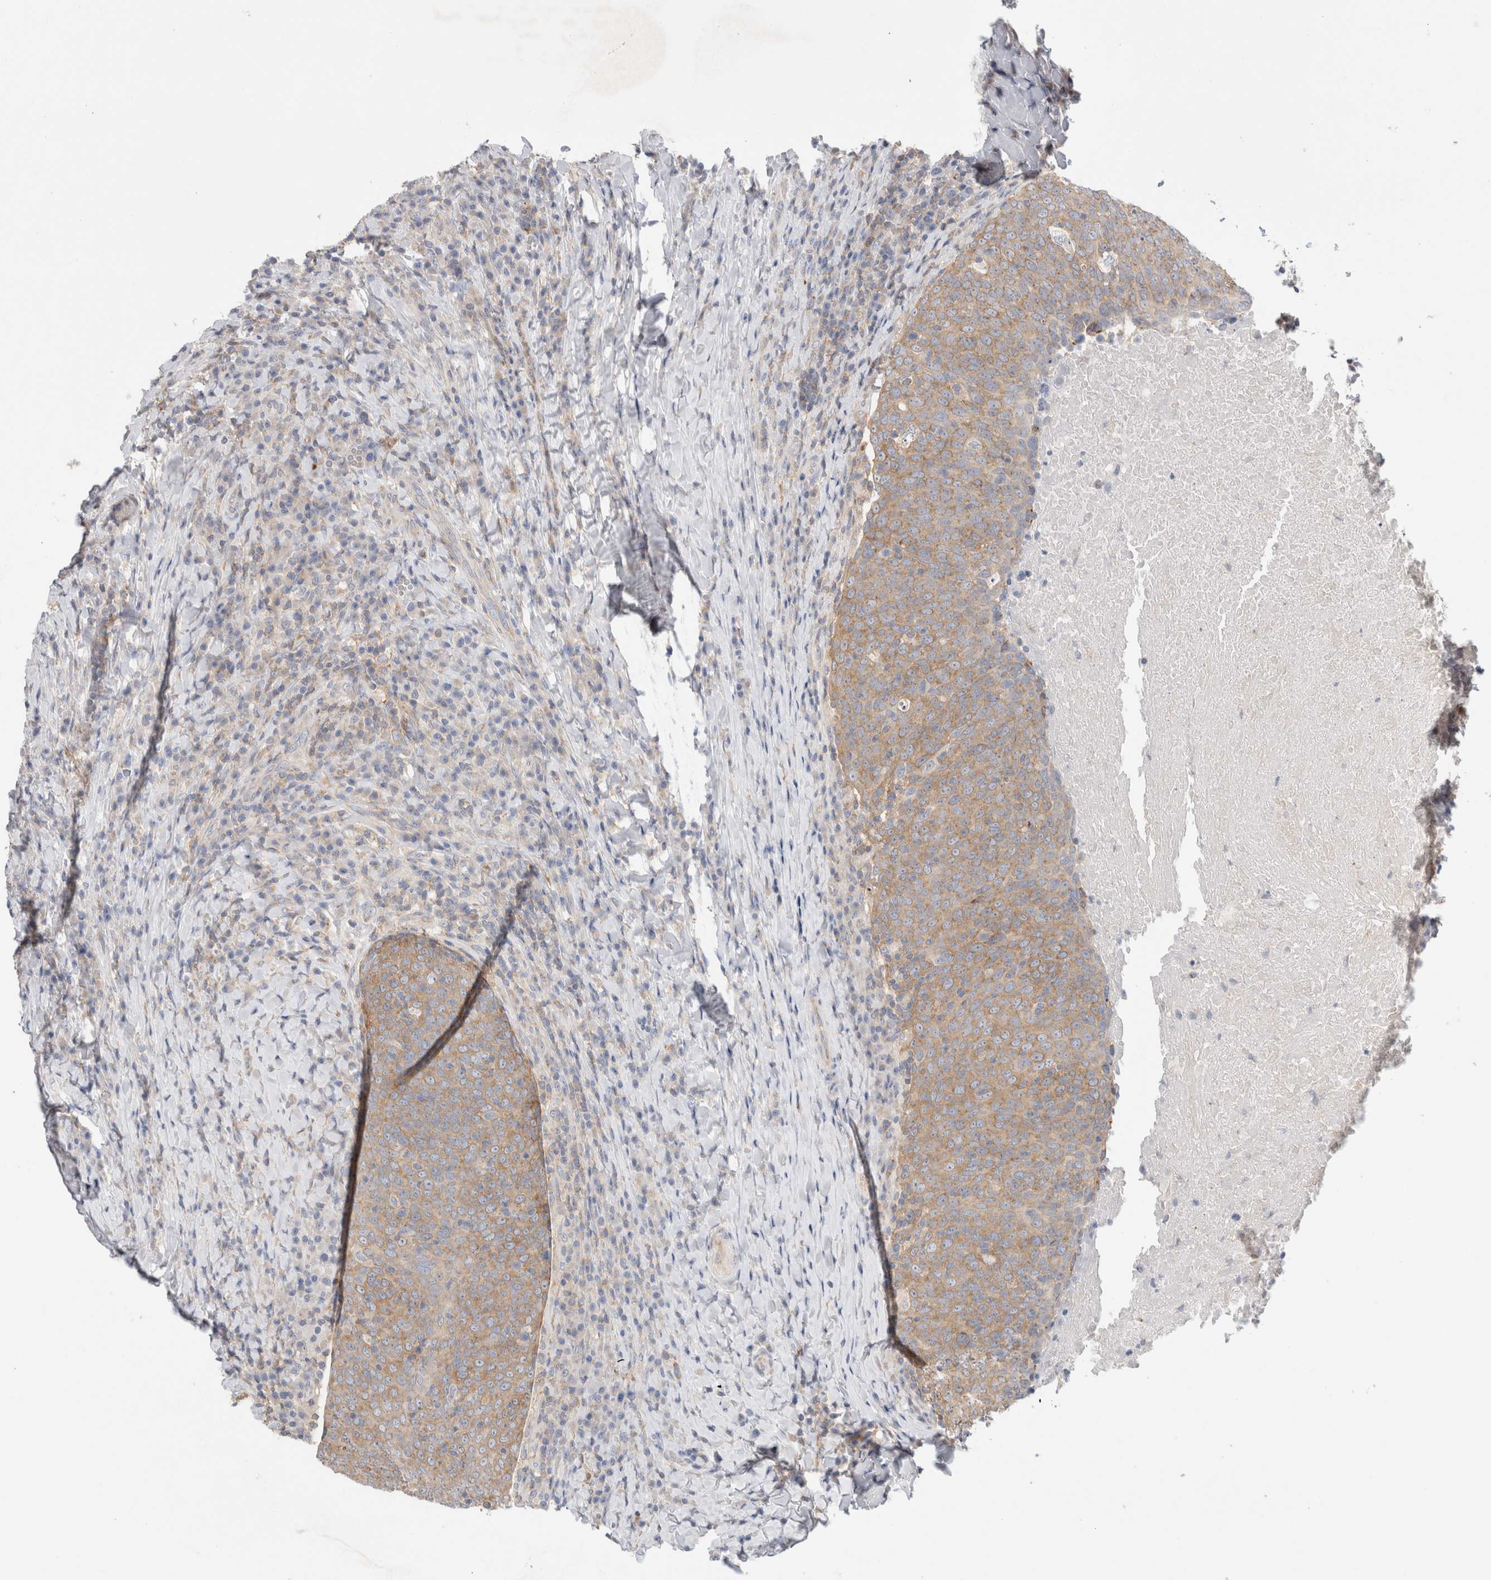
{"staining": {"intensity": "moderate", "quantity": ">75%", "location": "cytoplasmic/membranous"}, "tissue": "head and neck cancer", "cell_type": "Tumor cells", "image_type": "cancer", "snomed": [{"axis": "morphology", "description": "Squamous cell carcinoma, NOS"}, {"axis": "morphology", "description": "Squamous cell carcinoma, metastatic, NOS"}, {"axis": "topography", "description": "Lymph node"}, {"axis": "topography", "description": "Head-Neck"}], "caption": "Metastatic squamous cell carcinoma (head and neck) stained with a protein marker reveals moderate staining in tumor cells.", "gene": "ZNF23", "patient": {"sex": "male", "age": 62}}